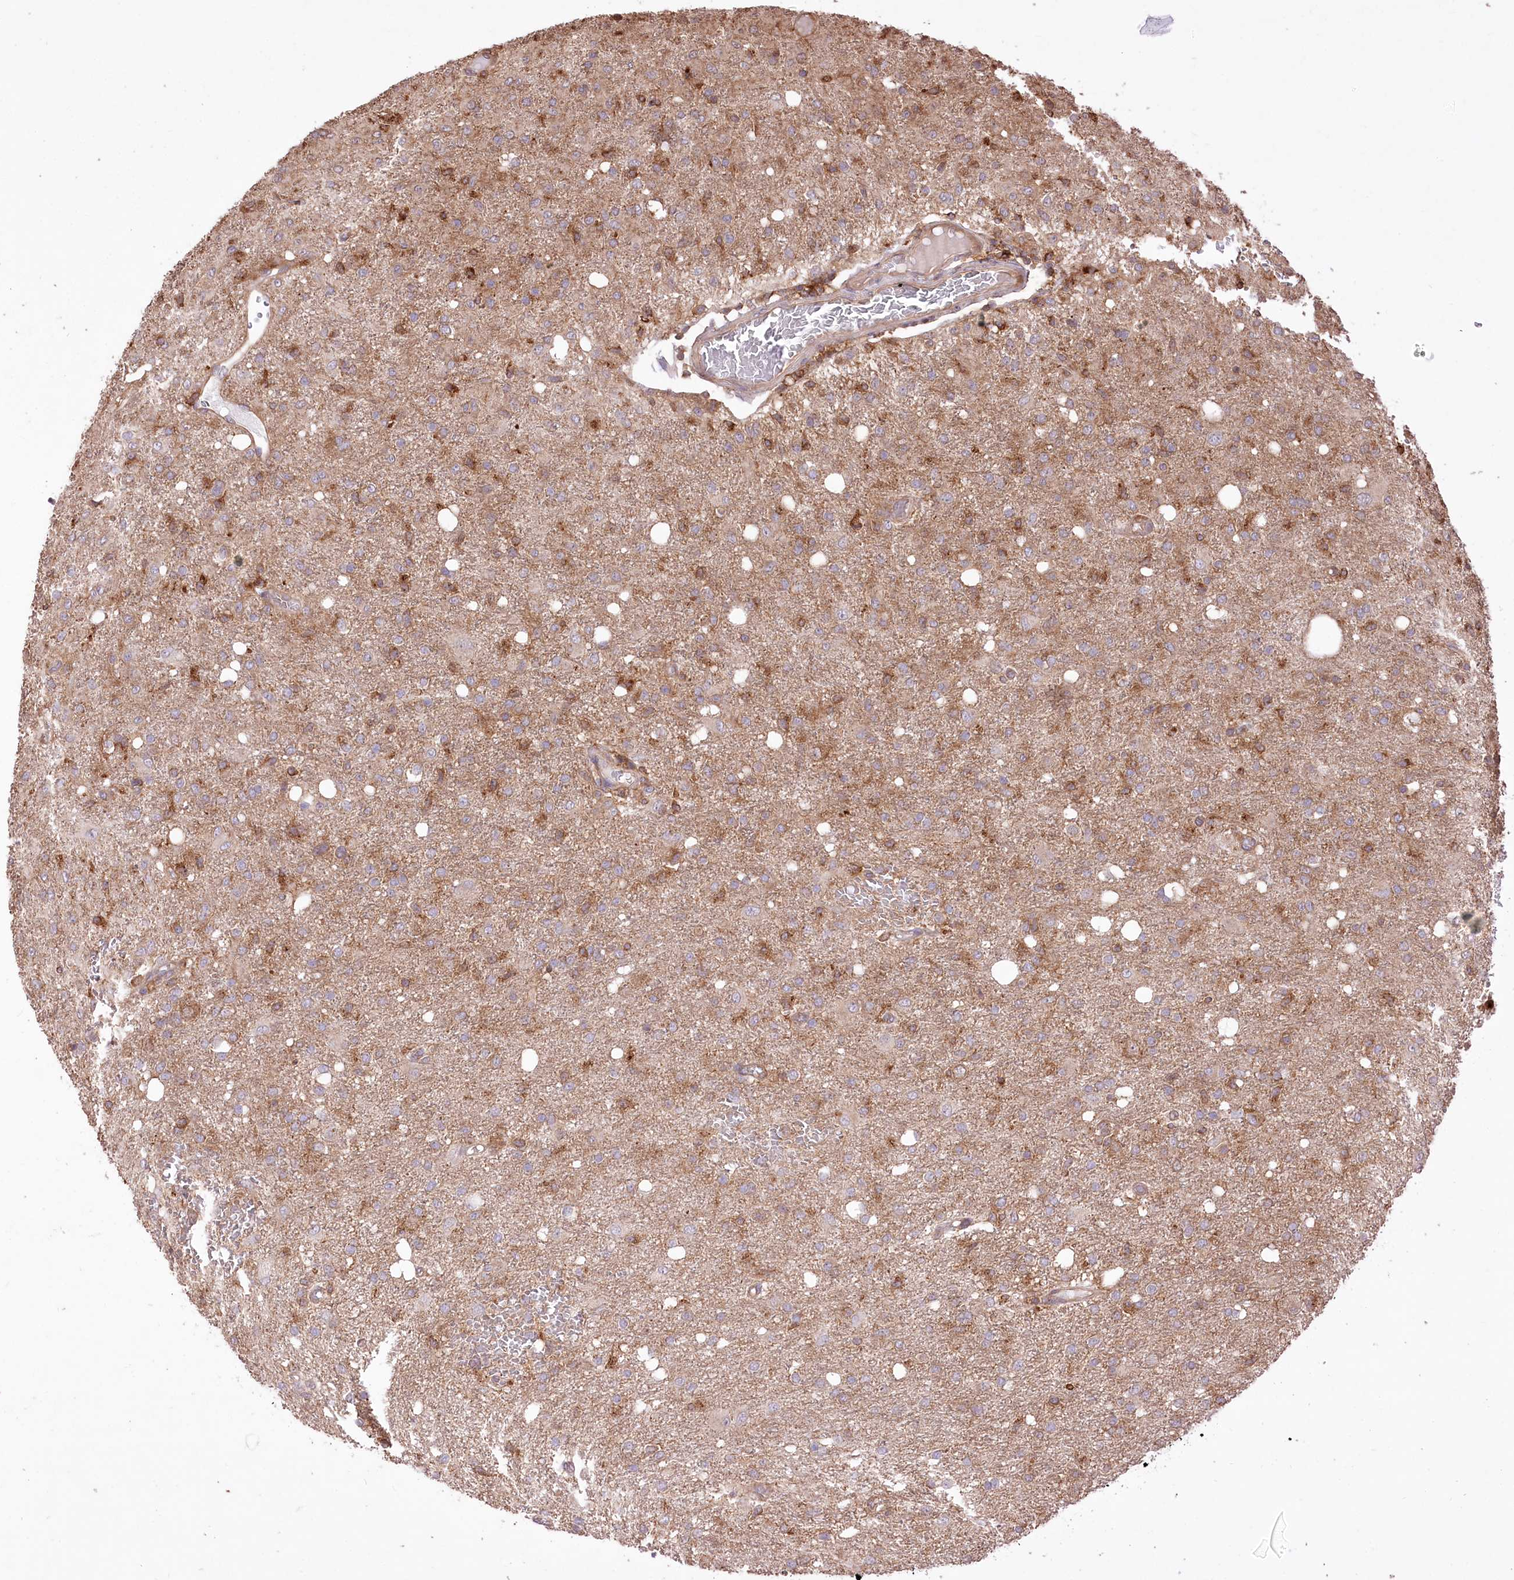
{"staining": {"intensity": "moderate", "quantity": "25%-75%", "location": "cytoplasmic/membranous"}, "tissue": "glioma", "cell_type": "Tumor cells", "image_type": "cancer", "snomed": [{"axis": "morphology", "description": "Glioma, malignant, High grade"}, {"axis": "topography", "description": "Brain"}], "caption": "The image demonstrates a brown stain indicating the presence of a protein in the cytoplasmic/membranous of tumor cells in malignant glioma (high-grade).", "gene": "XYLB", "patient": {"sex": "female", "age": 59}}